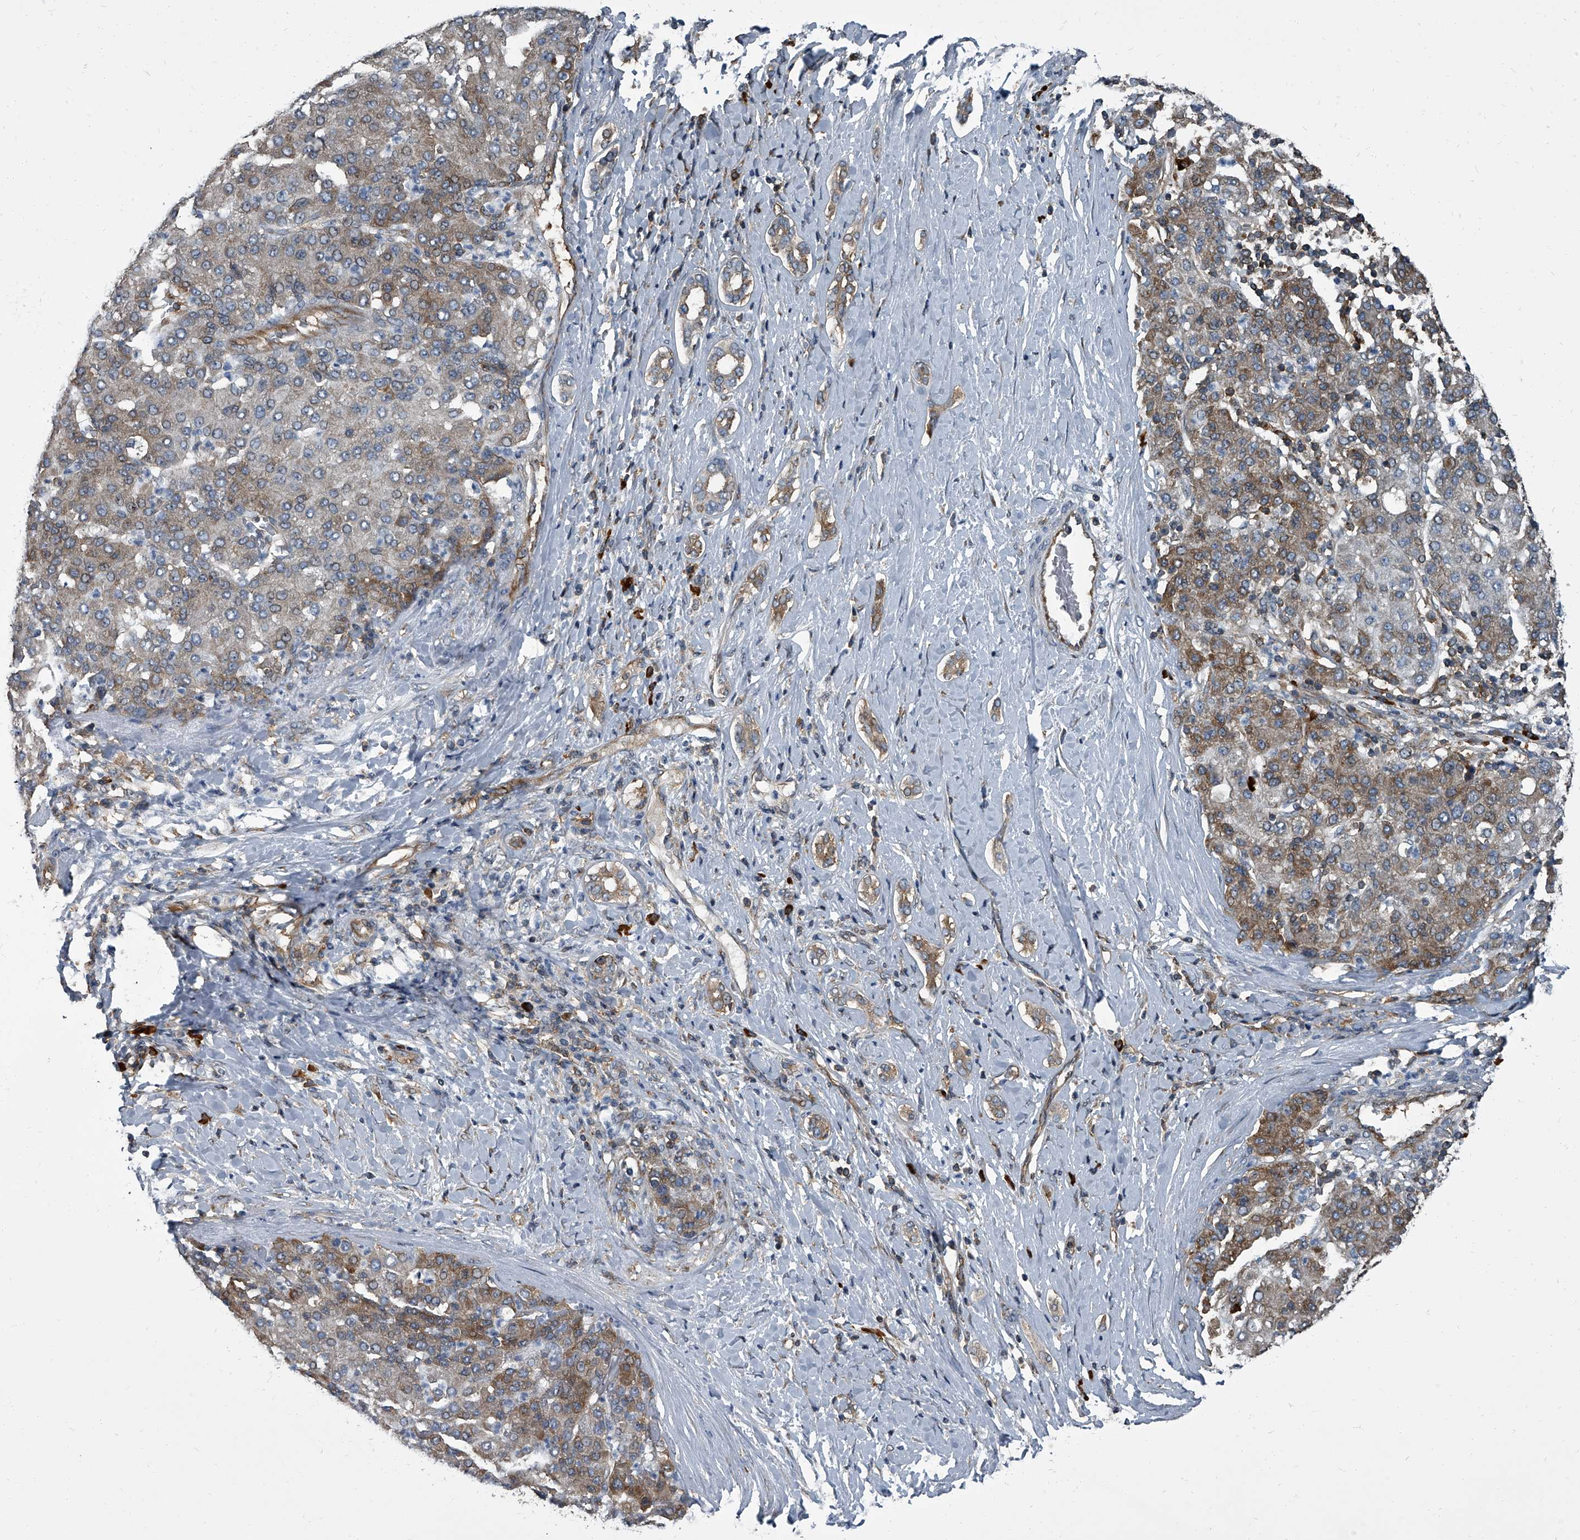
{"staining": {"intensity": "moderate", "quantity": ">75%", "location": "cytoplasmic/membranous"}, "tissue": "liver cancer", "cell_type": "Tumor cells", "image_type": "cancer", "snomed": [{"axis": "morphology", "description": "Carcinoma, Hepatocellular, NOS"}, {"axis": "topography", "description": "Liver"}], "caption": "Moderate cytoplasmic/membranous expression is present in about >75% of tumor cells in liver cancer (hepatocellular carcinoma).", "gene": "CDV3", "patient": {"sex": "male", "age": 65}}